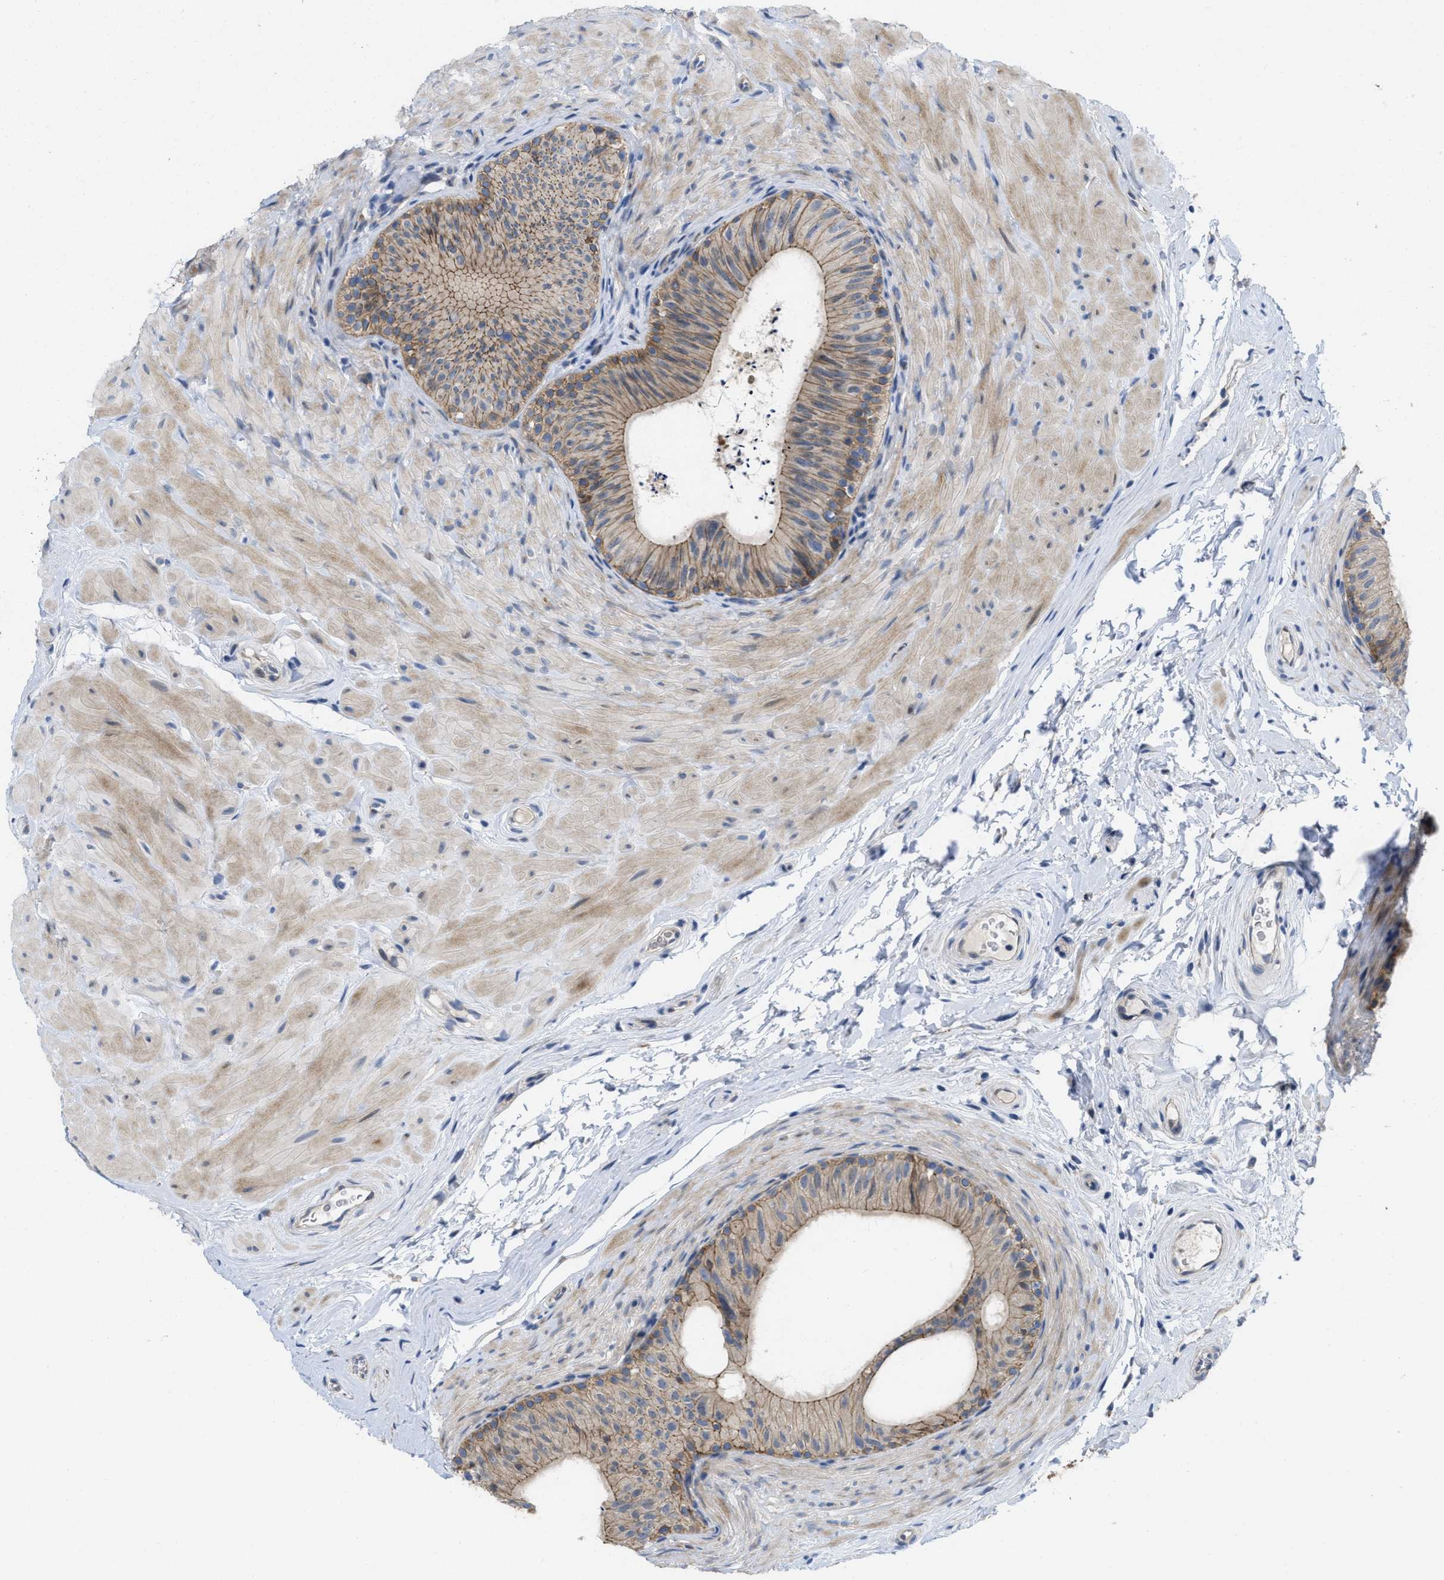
{"staining": {"intensity": "weak", "quantity": ">75%", "location": "cytoplasmic/membranous,nuclear"}, "tissue": "epididymis", "cell_type": "Glandular cells", "image_type": "normal", "snomed": [{"axis": "morphology", "description": "Normal tissue, NOS"}, {"axis": "topography", "description": "Epididymis"}], "caption": "The immunohistochemical stain shows weak cytoplasmic/membranous,nuclear staining in glandular cells of benign epididymis. Using DAB (brown) and hematoxylin (blue) stains, captured at high magnification using brightfield microscopy.", "gene": "CDPF1", "patient": {"sex": "male", "age": 34}}